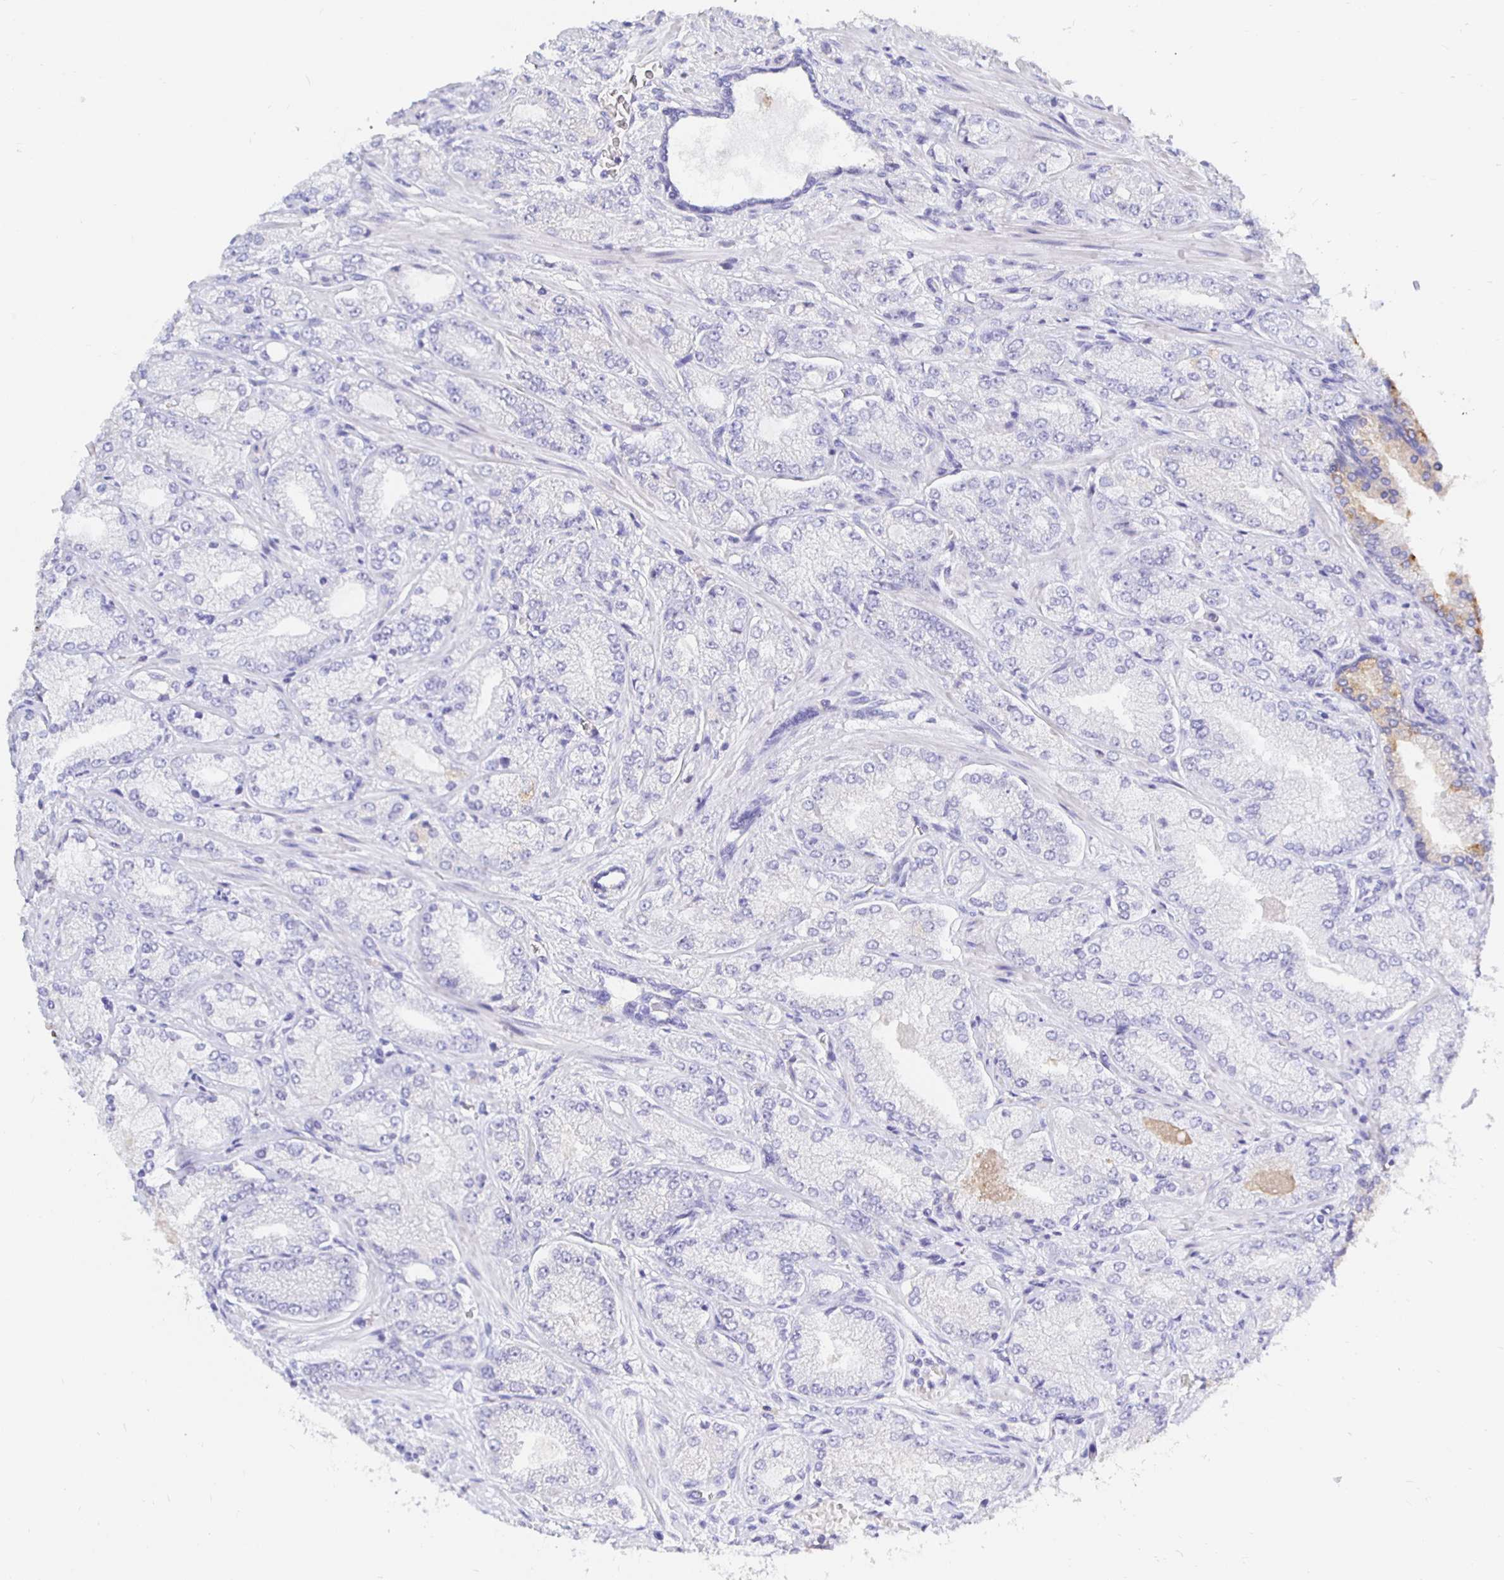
{"staining": {"intensity": "negative", "quantity": "none", "location": "none"}, "tissue": "prostate cancer", "cell_type": "Tumor cells", "image_type": "cancer", "snomed": [{"axis": "morphology", "description": "Normal tissue, NOS"}, {"axis": "morphology", "description": "Adenocarcinoma, High grade"}, {"axis": "topography", "description": "Prostate"}, {"axis": "topography", "description": "Peripheral nerve tissue"}], "caption": "Human prostate high-grade adenocarcinoma stained for a protein using immunohistochemistry (IHC) displays no expression in tumor cells.", "gene": "UMOD", "patient": {"sex": "male", "age": 68}}